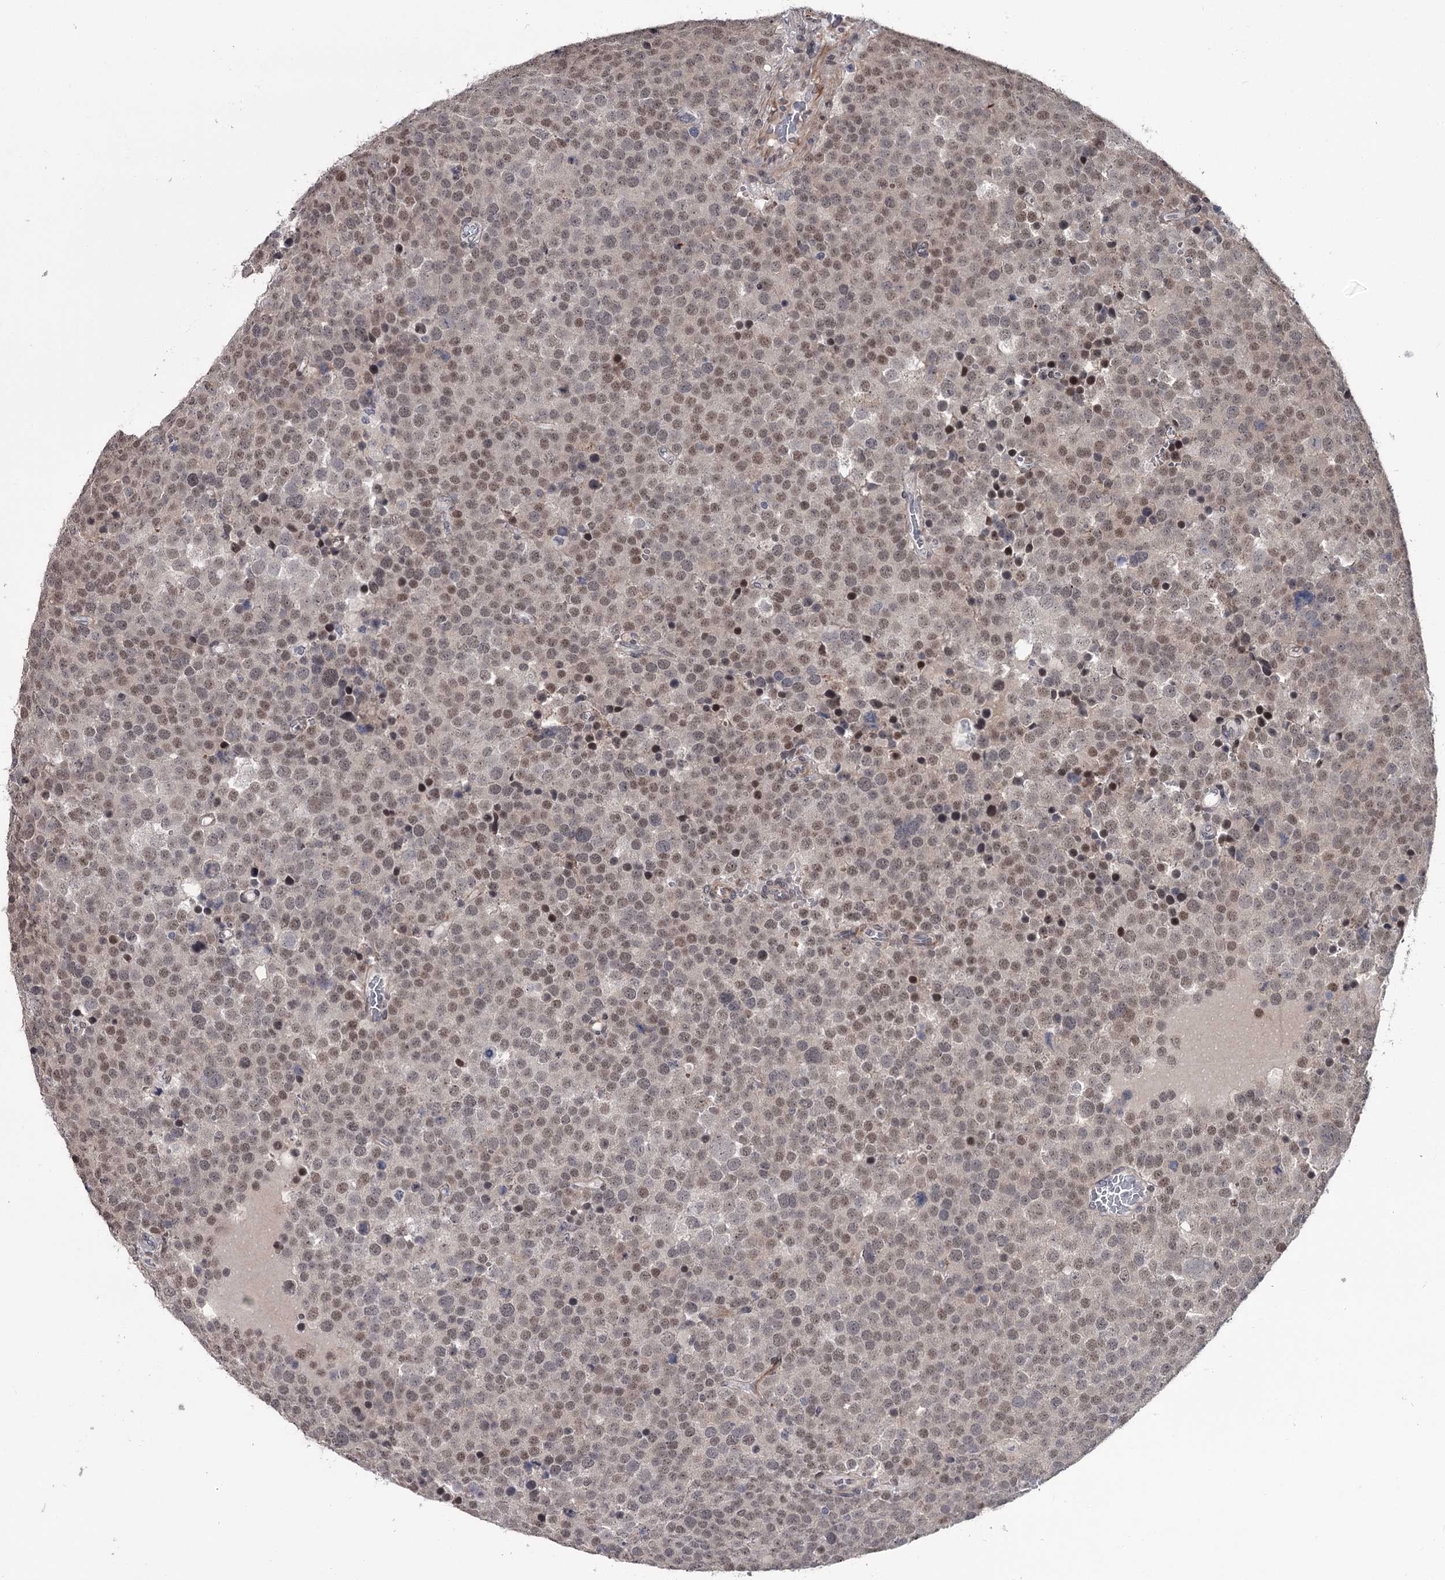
{"staining": {"intensity": "weak", "quantity": ">75%", "location": "nuclear"}, "tissue": "testis cancer", "cell_type": "Tumor cells", "image_type": "cancer", "snomed": [{"axis": "morphology", "description": "Seminoma, NOS"}, {"axis": "topography", "description": "Testis"}], "caption": "Testis cancer was stained to show a protein in brown. There is low levels of weak nuclear expression in approximately >75% of tumor cells.", "gene": "PRPF40B", "patient": {"sex": "male", "age": 71}}